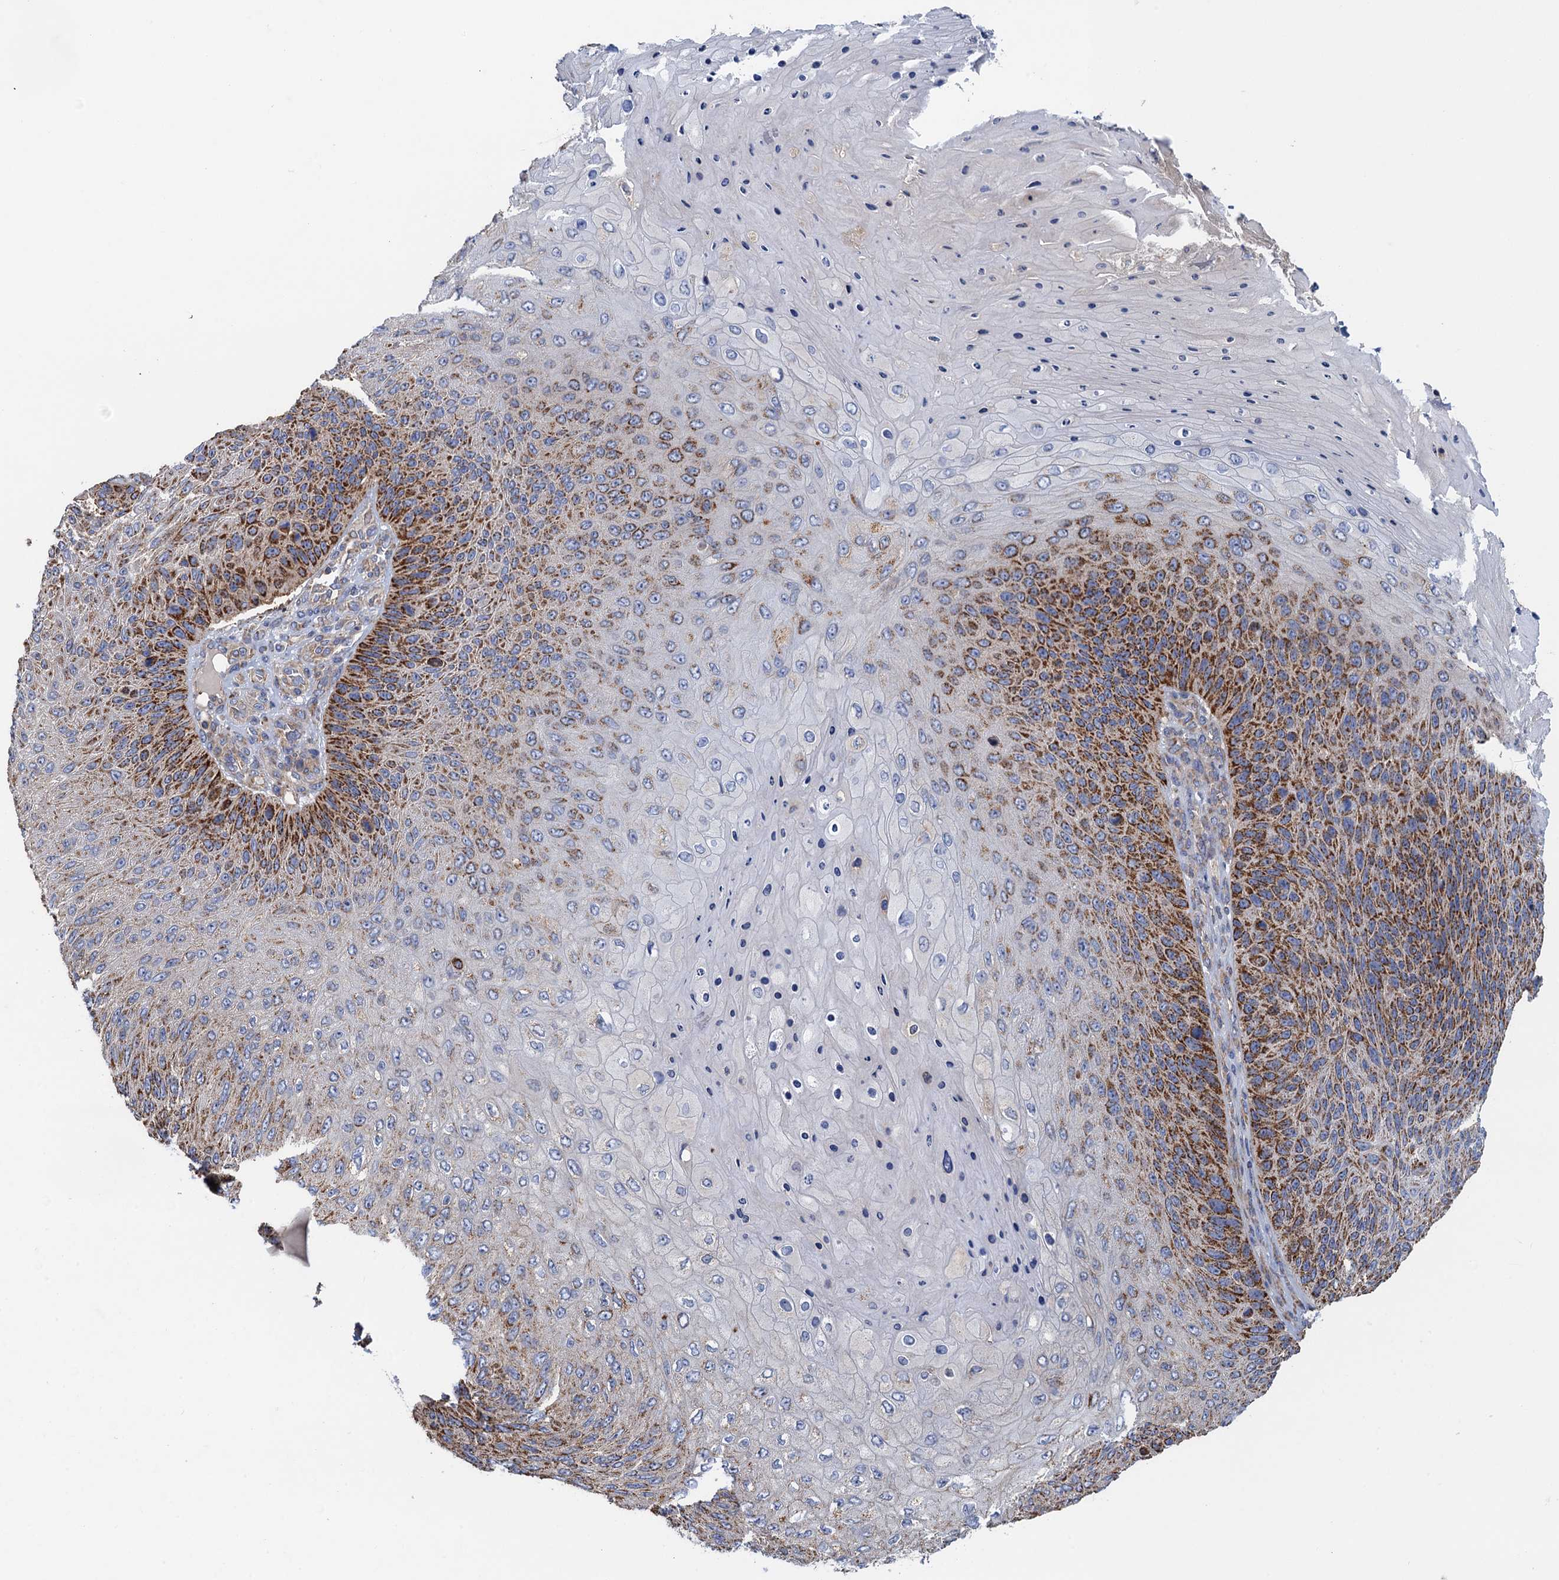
{"staining": {"intensity": "strong", "quantity": "<25%", "location": "cytoplasmic/membranous"}, "tissue": "skin cancer", "cell_type": "Tumor cells", "image_type": "cancer", "snomed": [{"axis": "morphology", "description": "Squamous cell carcinoma, NOS"}, {"axis": "topography", "description": "Skin"}], "caption": "Approximately <25% of tumor cells in human squamous cell carcinoma (skin) demonstrate strong cytoplasmic/membranous protein staining as visualized by brown immunohistochemical staining.", "gene": "GCSH", "patient": {"sex": "female", "age": 88}}